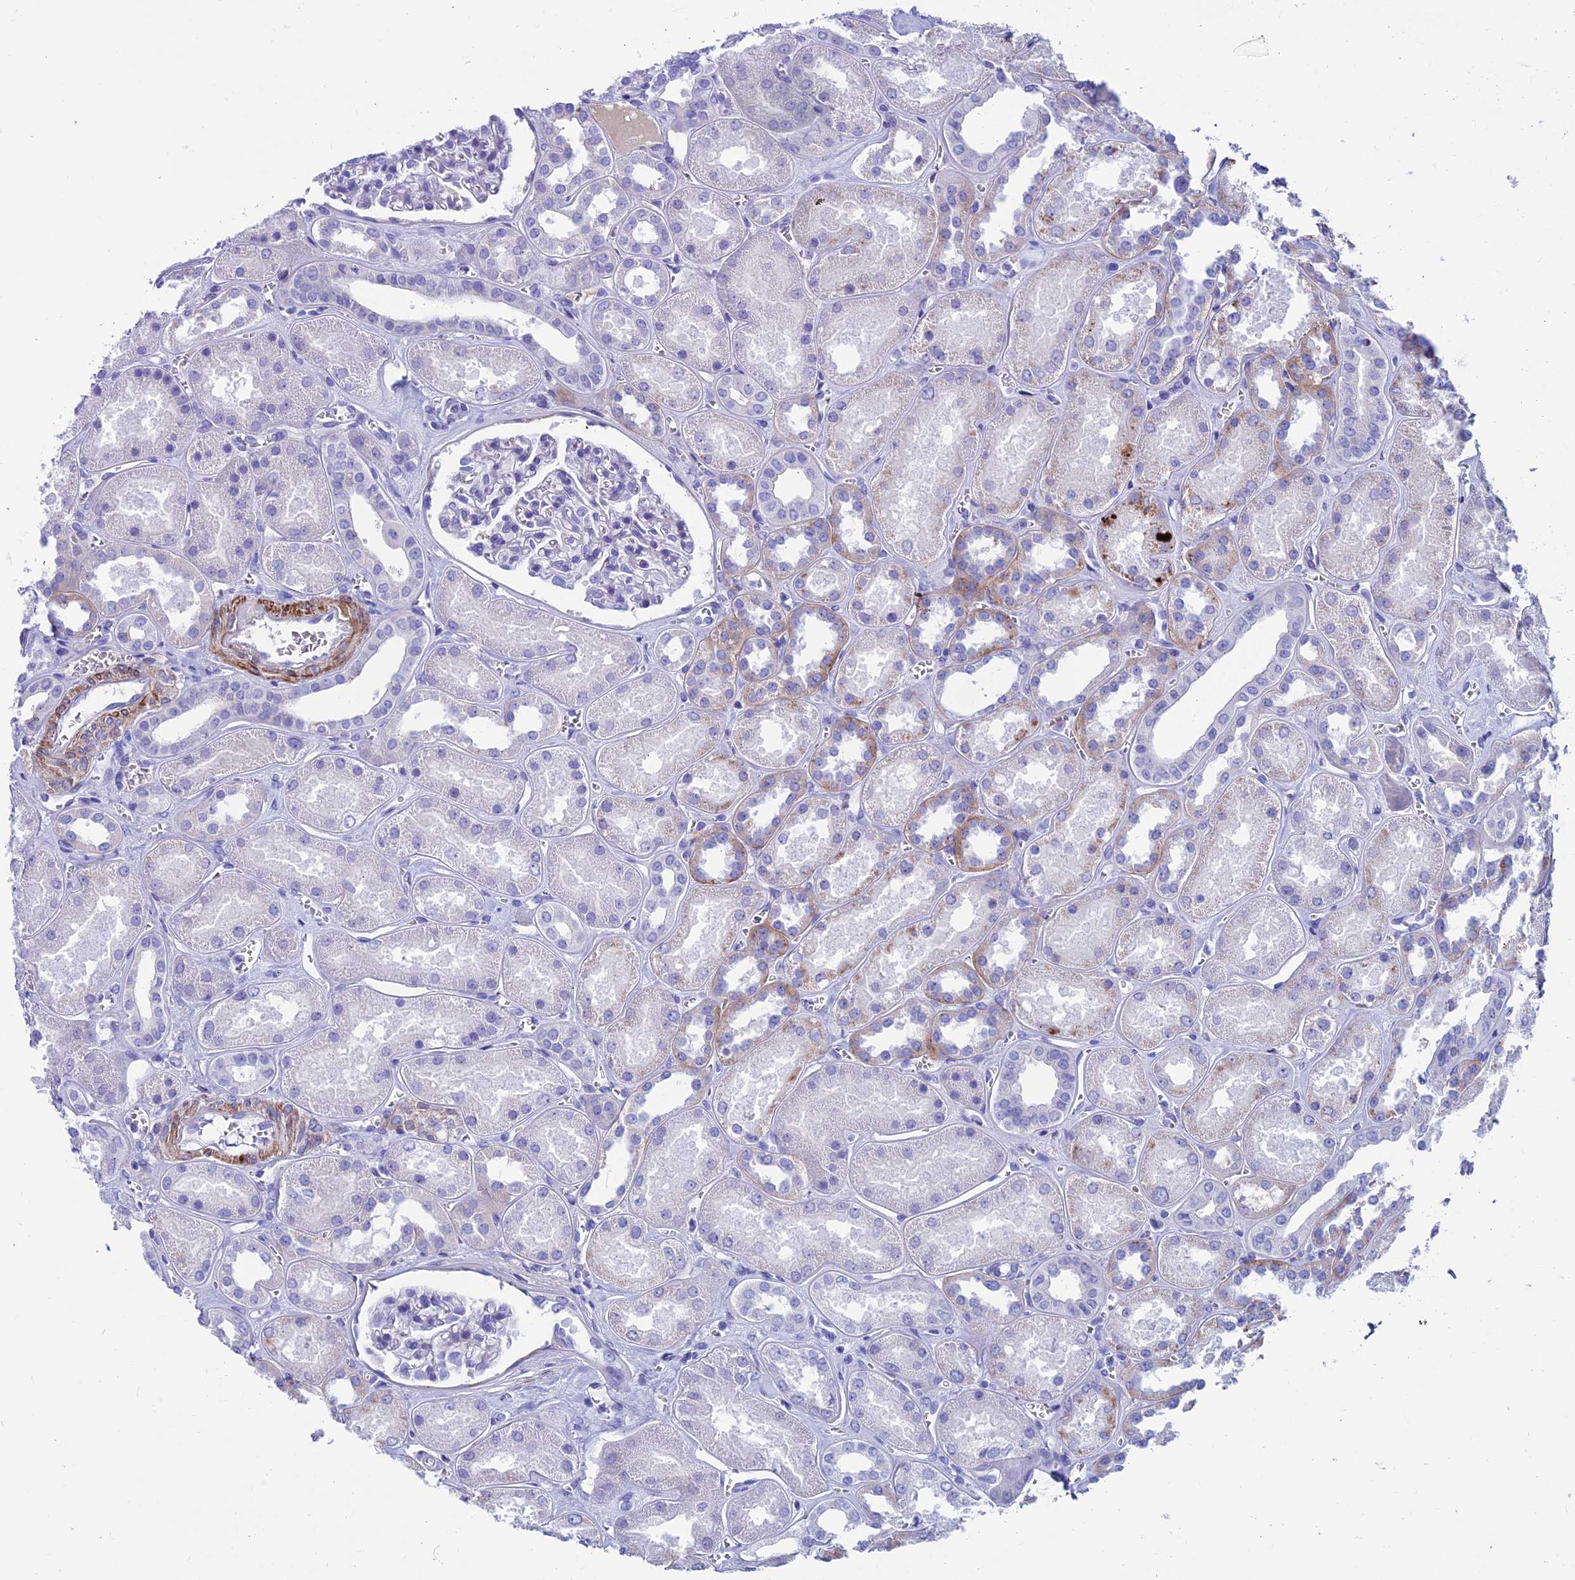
{"staining": {"intensity": "negative", "quantity": "none", "location": "none"}, "tissue": "kidney", "cell_type": "Cells in glomeruli", "image_type": "normal", "snomed": [{"axis": "morphology", "description": "Normal tissue, NOS"}, {"axis": "morphology", "description": "Adenocarcinoma, NOS"}, {"axis": "topography", "description": "Kidney"}], "caption": "Micrograph shows no protein expression in cells in glomeruli of unremarkable kidney.", "gene": "GNG11", "patient": {"sex": "female", "age": 68}}